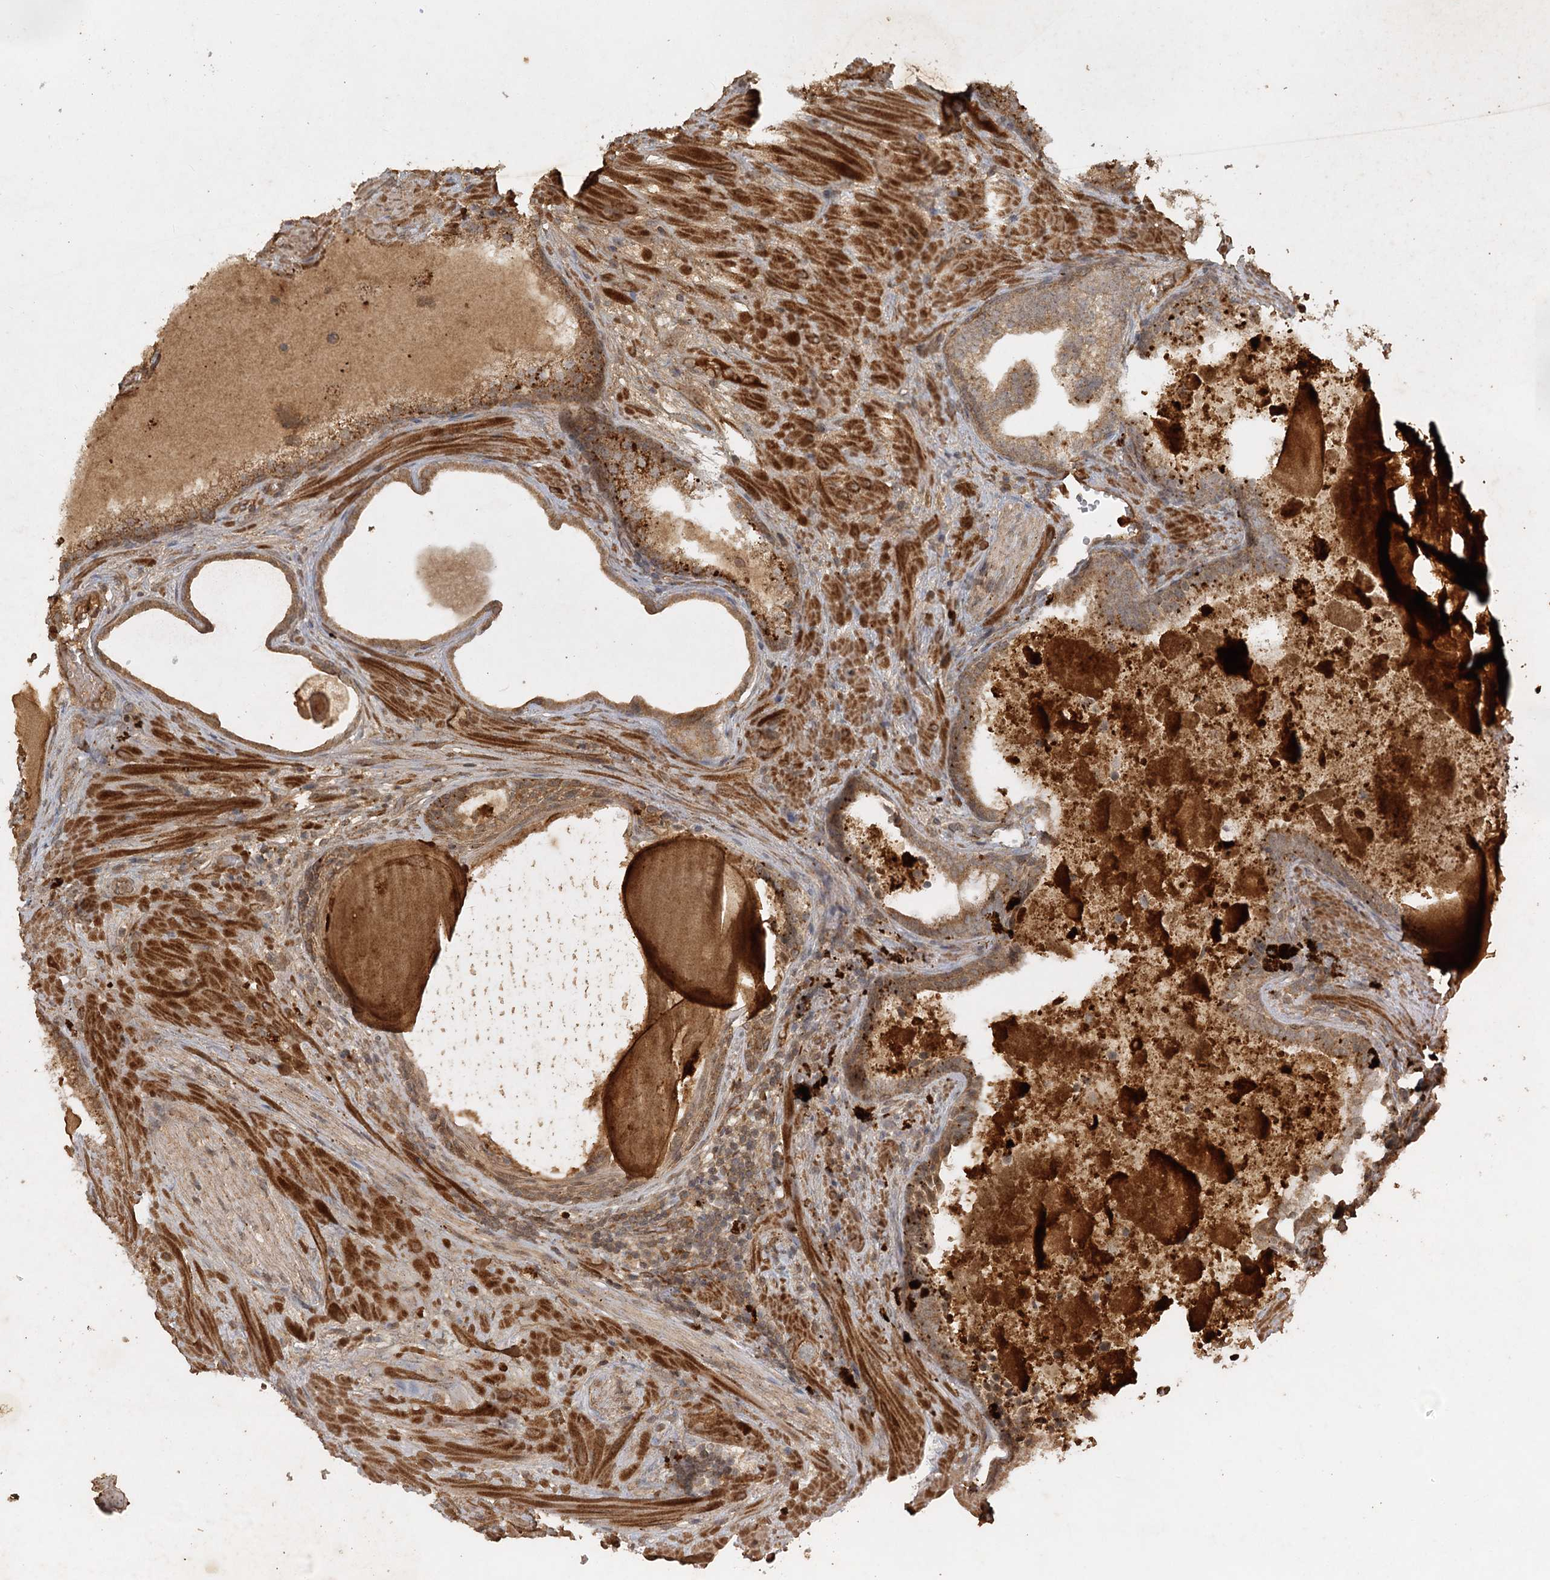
{"staining": {"intensity": "moderate", "quantity": ">75%", "location": "cytoplasmic/membranous"}, "tissue": "prostate cancer", "cell_type": "Tumor cells", "image_type": "cancer", "snomed": [{"axis": "morphology", "description": "Adenocarcinoma, Low grade"}, {"axis": "topography", "description": "Prostate"}], "caption": "IHC image of neoplastic tissue: prostate low-grade adenocarcinoma stained using immunohistochemistry (IHC) displays medium levels of moderate protein expression localized specifically in the cytoplasmic/membranous of tumor cells, appearing as a cytoplasmic/membranous brown color.", "gene": "ARL13A", "patient": {"sex": "male", "age": 69}}